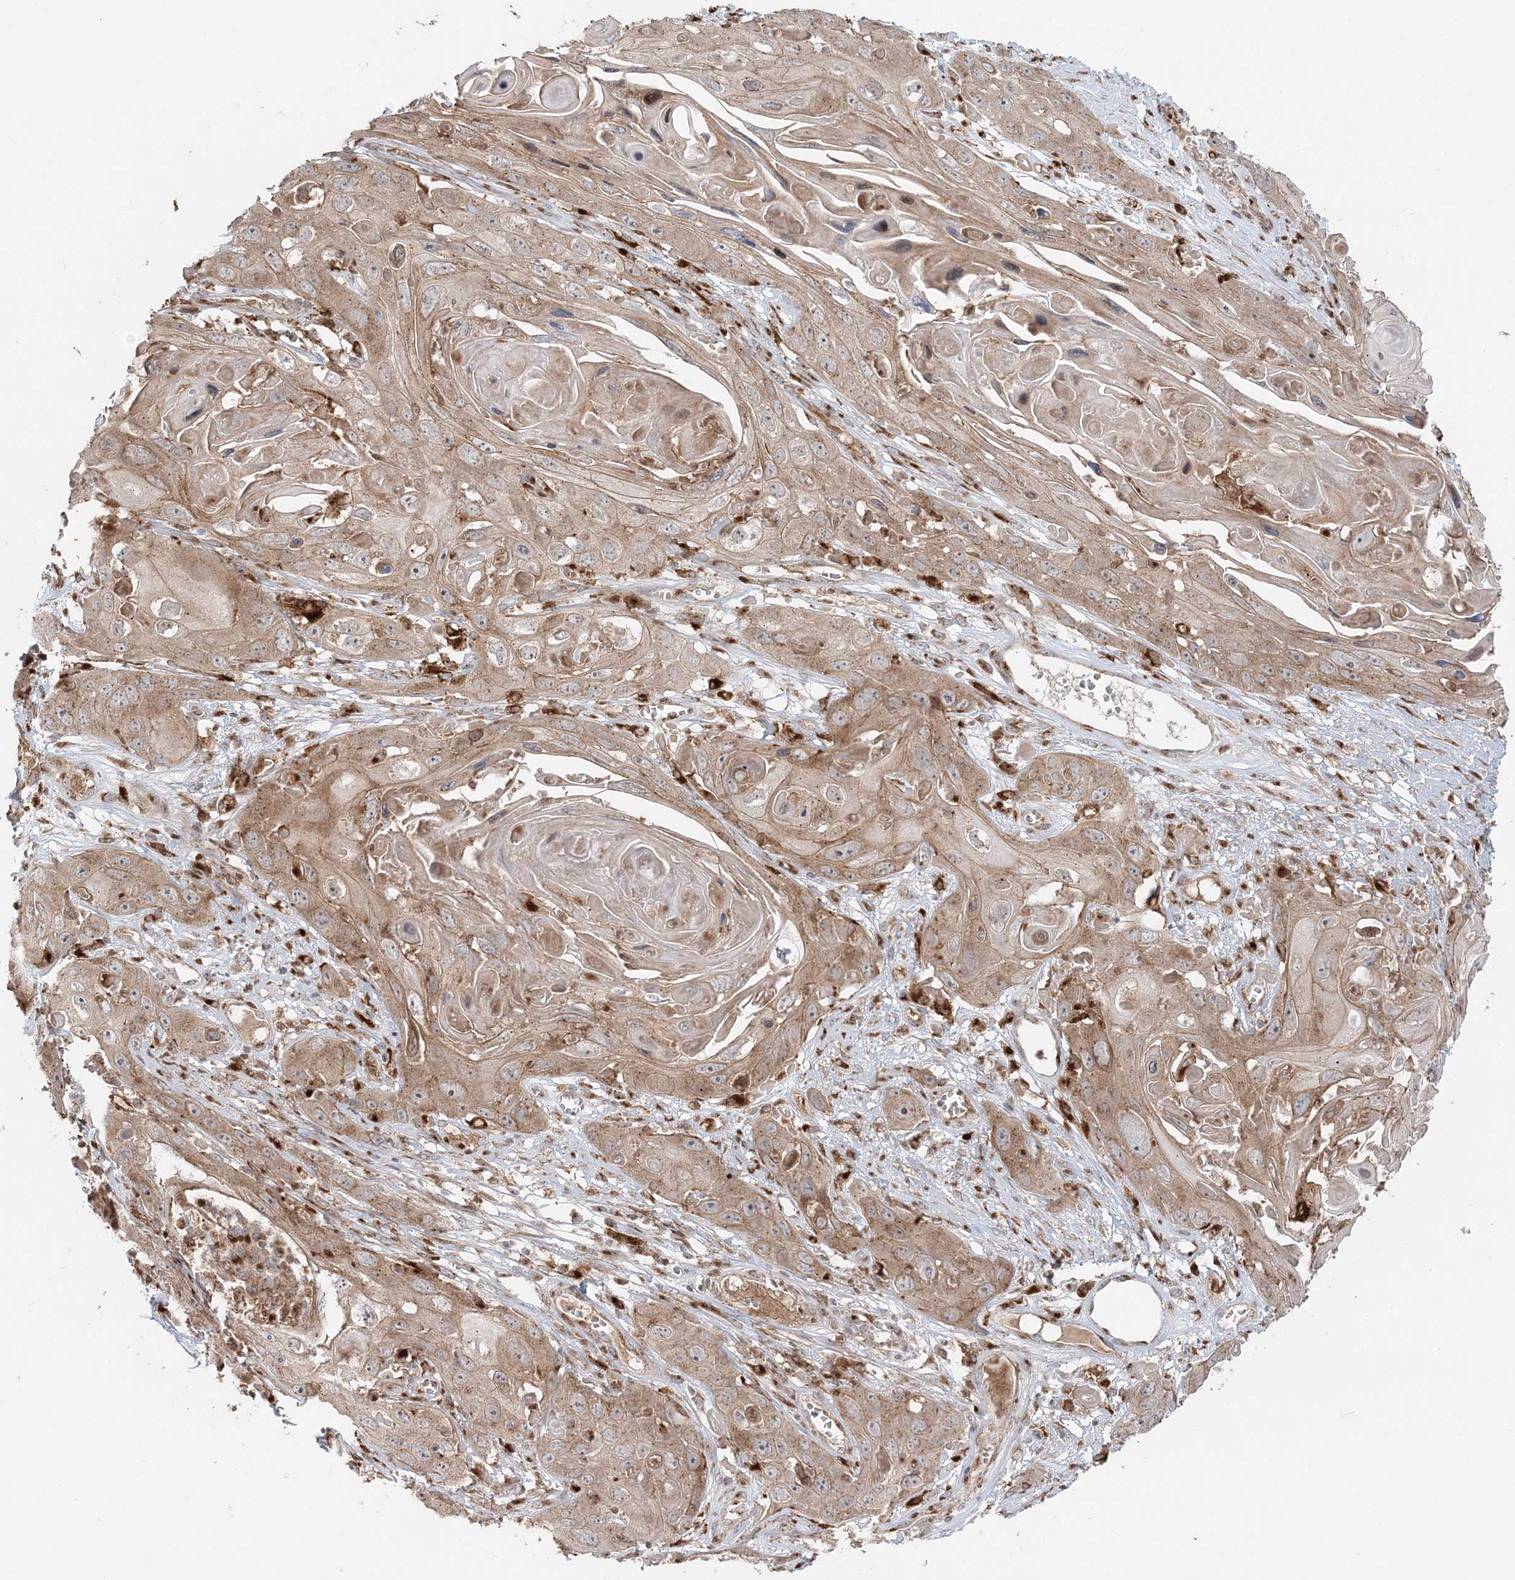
{"staining": {"intensity": "moderate", "quantity": ">75%", "location": "cytoplasmic/membranous"}, "tissue": "skin cancer", "cell_type": "Tumor cells", "image_type": "cancer", "snomed": [{"axis": "morphology", "description": "Squamous cell carcinoma, NOS"}, {"axis": "topography", "description": "Skin"}], "caption": "About >75% of tumor cells in skin cancer (squamous cell carcinoma) reveal moderate cytoplasmic/membranous protein positivity as visualized by brown immunohistochemical staining.", "gene": "ABCC3", "patient": {"sex": "male", "age": 55}}